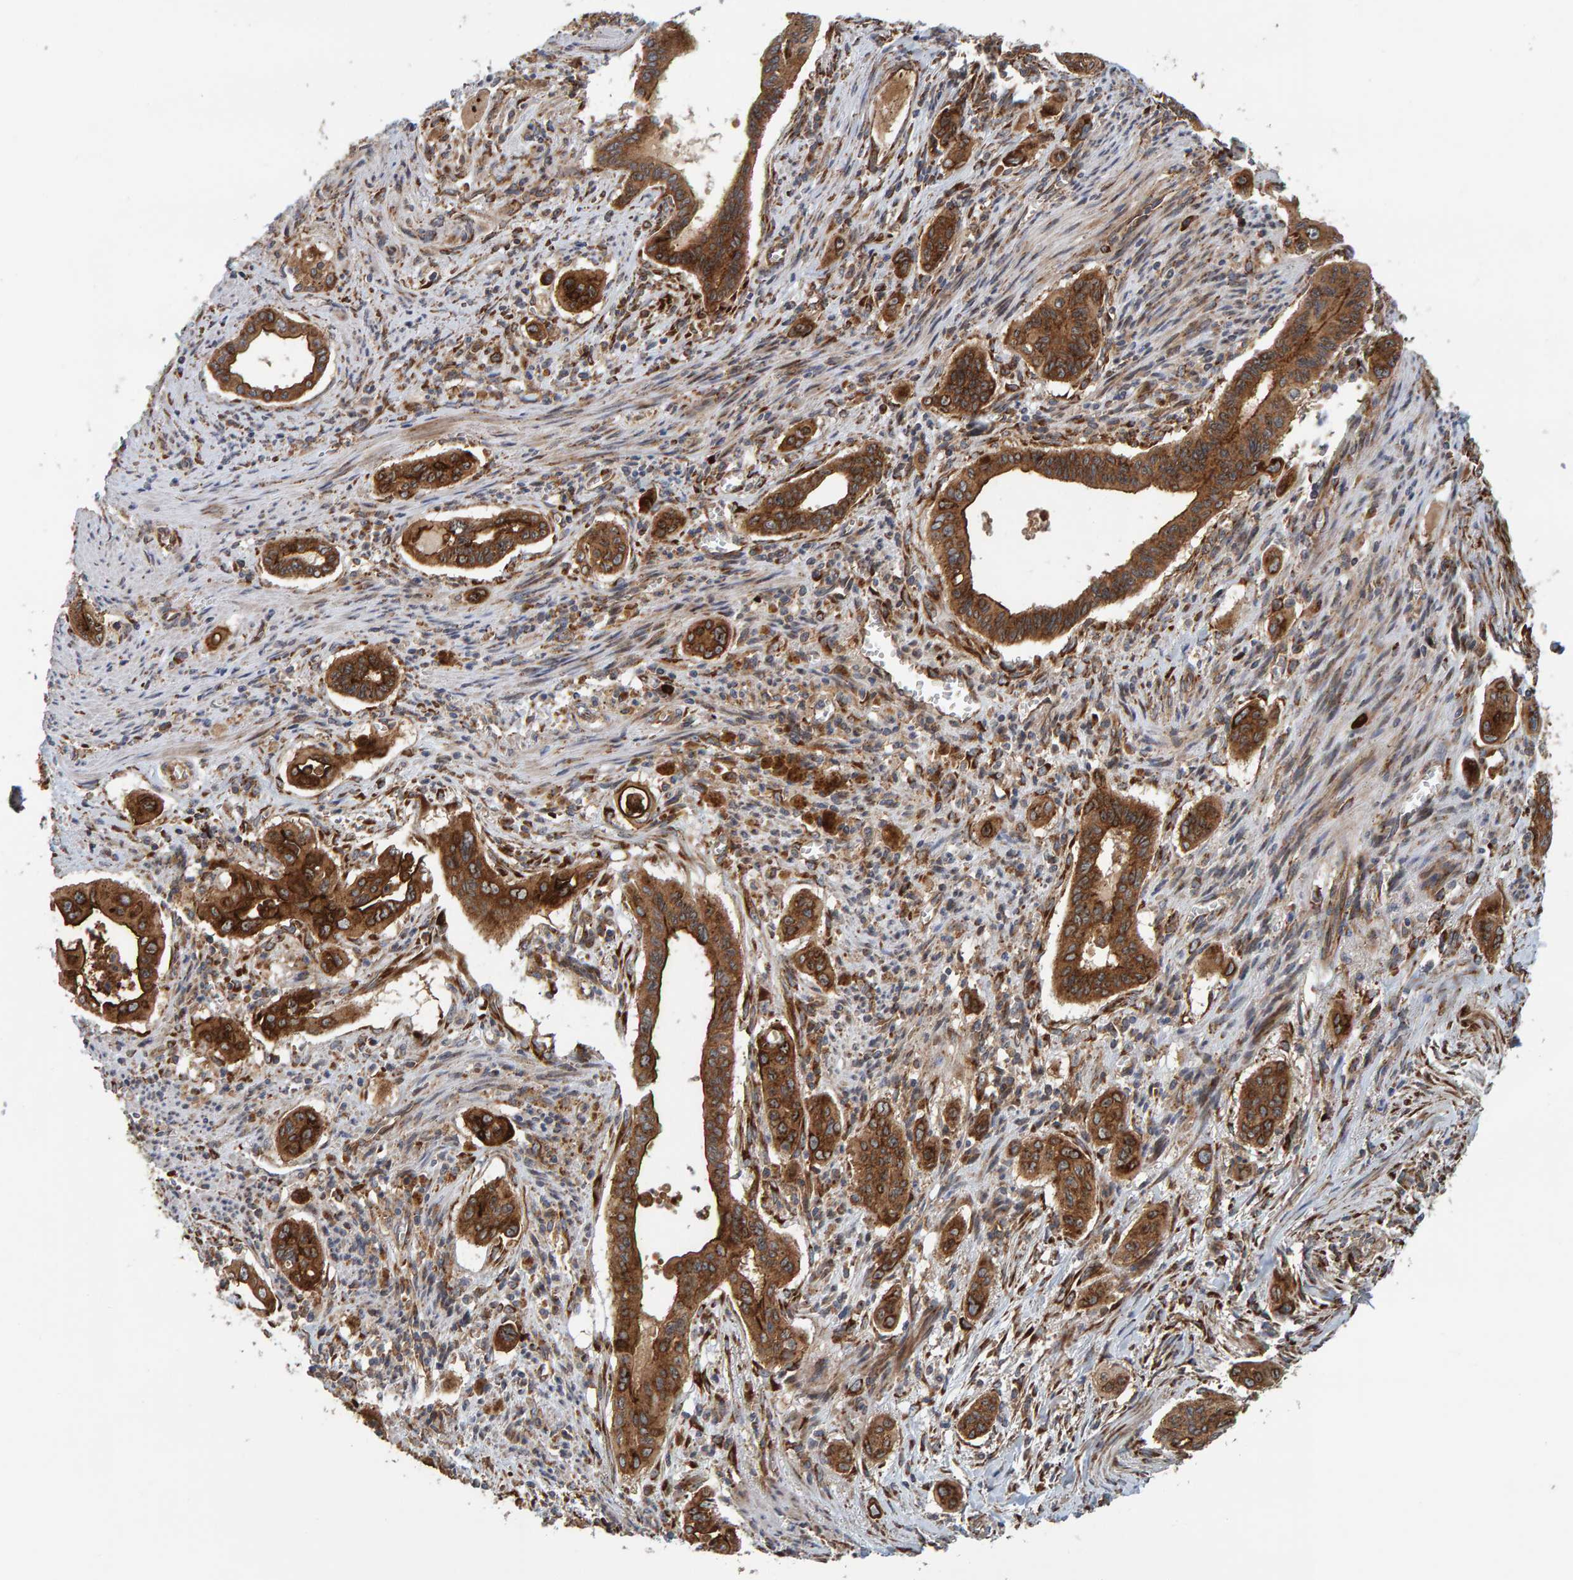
{"staining": {"intensity": "strong", "quantity": ">75%", "location": "cytoplasmic/membranous"}, "tissue": "pancreatic cancer", "cell_type": "Tumor cells", "image_type": "cancer", "snomed": [{"axis": "morphology", "description": "Adenocarcinoma, NOS"}, {"axis": "topography", "description": "Pancreas"}], "caption": "Pancreatic cancer stained with DAB (3,3'-diaminobenzidine) IHC reveals high levels of strong cytoplasmic/membranous staining in approximately >75% of tumor cells.", "gene": "BAIAP2", "patient": {"sex": "male", "age": 77}}